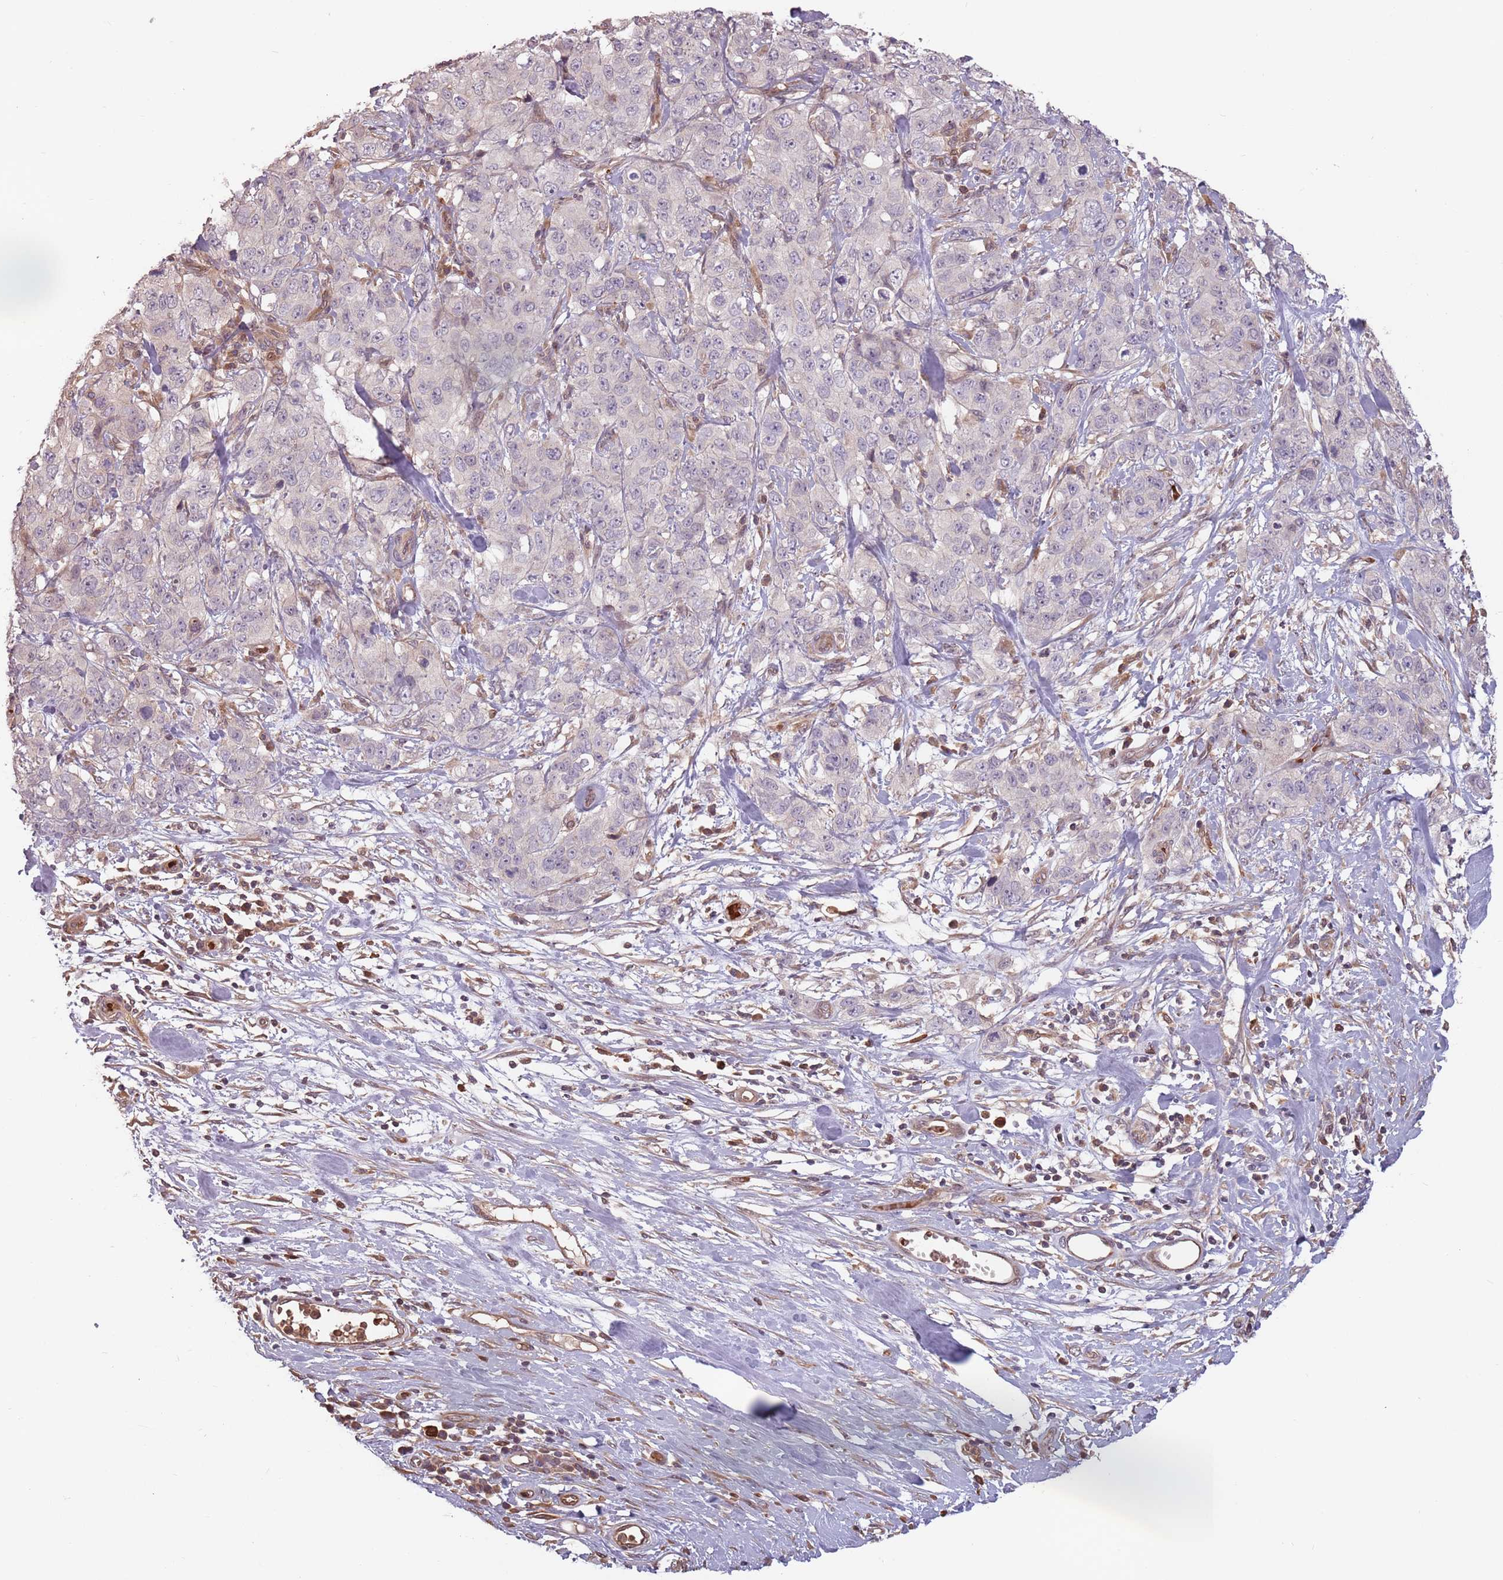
{"staining": {"intensity": "negative", "quantity": "none", "location": "none"}, "tissue": "stomach cancer", "cell_type": "Tumor cells", "image_type": "cancer", "snomed": [{"axis": "morphology", "description": "Adenocarcinoma, NOS"}, {"axis": "topography", "description": "Stomach"}], "caption": "Immunohistochemical staining of human stomach adenocarcinoma shows no significant staining in tumor cells.", "gene": "GPR180", "patient": {"sex": "male", "age": 48}}